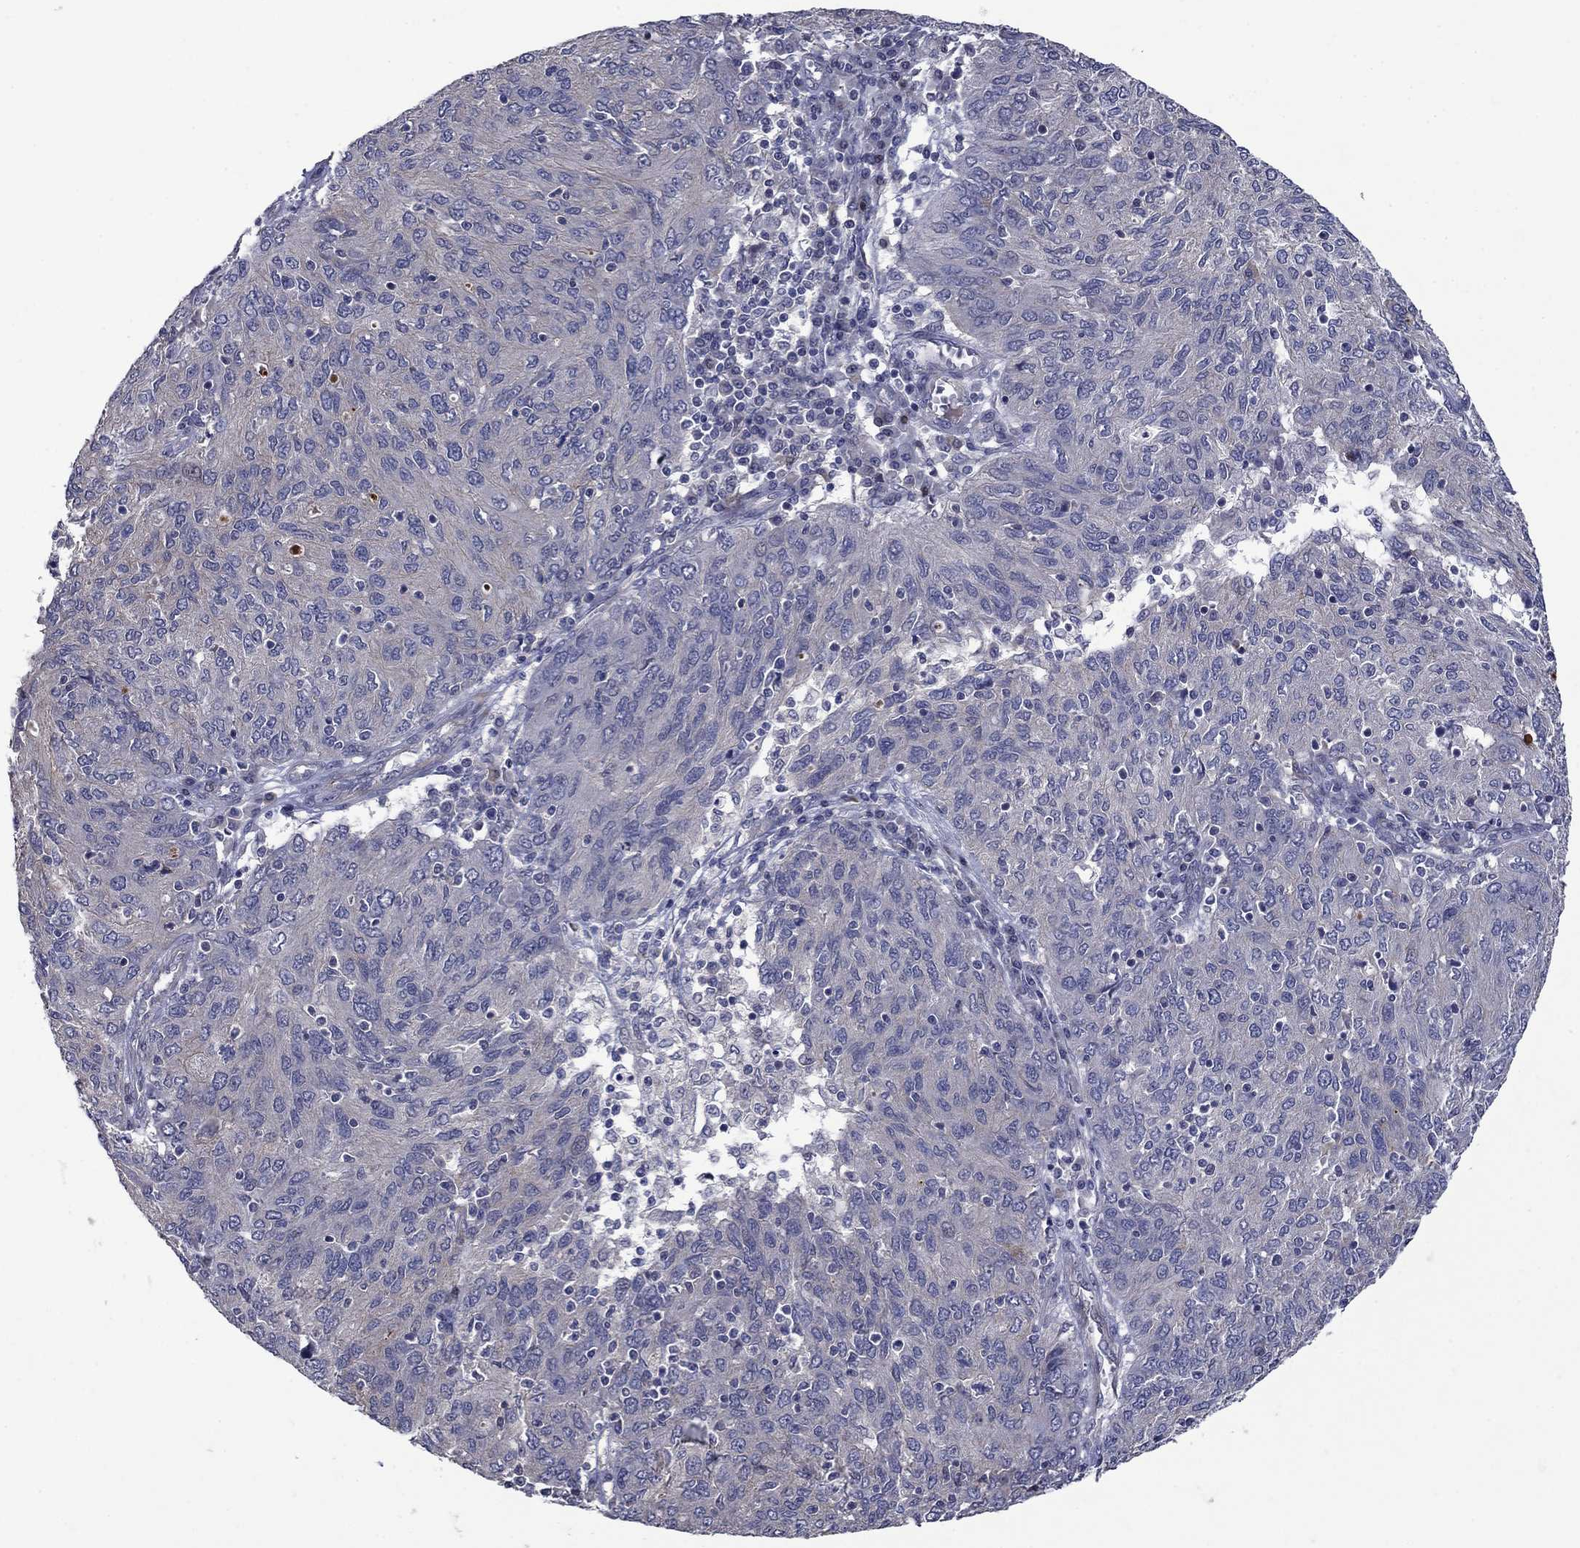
{"staining": {"intensity": "negative", "quantity": "none", "location": "none"}, "tissue": "ovarian cancer", "cell_type": "Tumor cells", "image_type": "cancer", "snomed": [{"axis": "morphology", "description": "Carcinoma, endometroid"}, {"axis": "topography", "description": "Ovary"}], "caption": "Immunohistochemical staining of human ovarian endometroid carcinoma reveals no significant positivity in tumor cells.", "gene": "SLC7A1", "patient": {"sex": "female", "age": 50}}